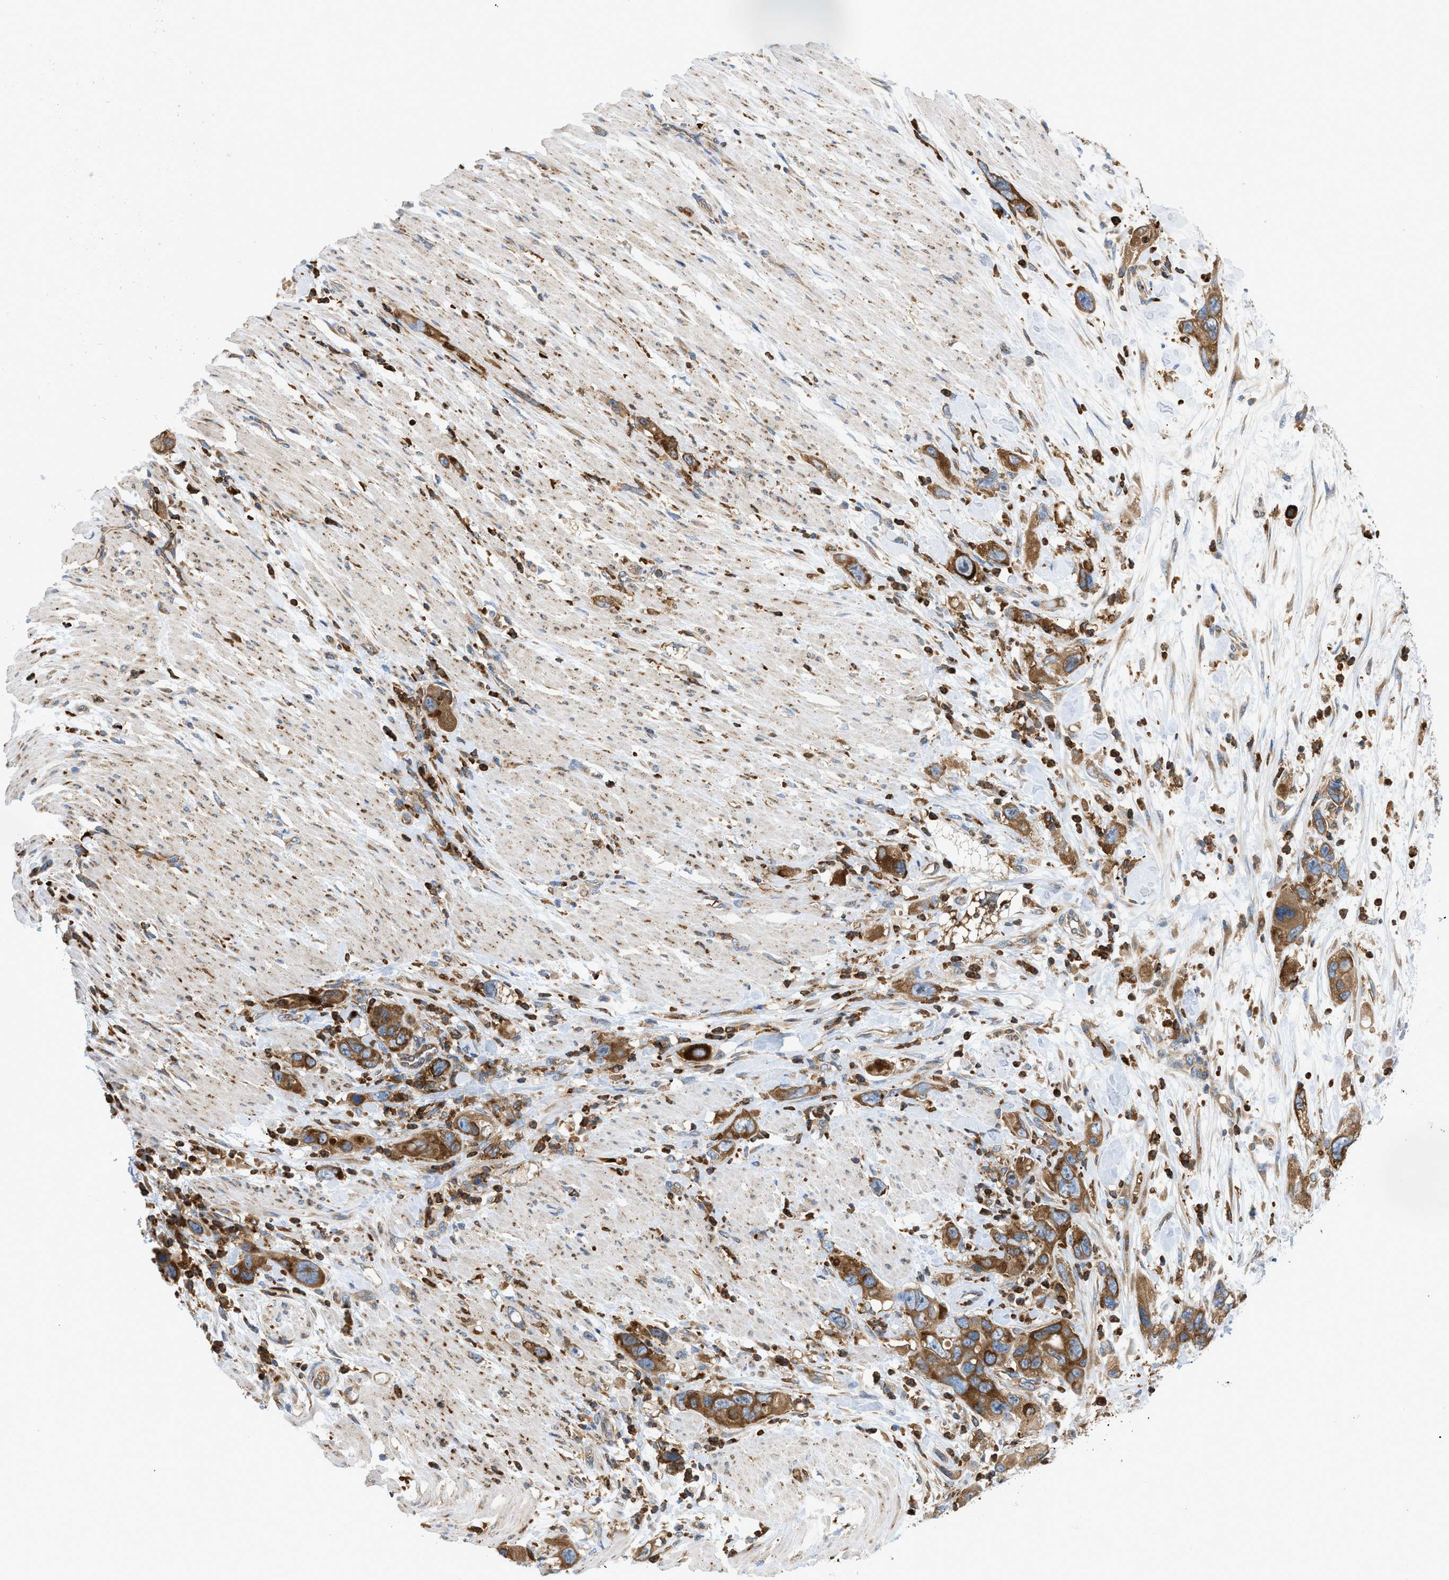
{"staining": {"intensity": "strong", "quantity": ">75%", "location": "cytoplasmic/membranous"}, "tissue": "pancreatic cancer", "cell_type": "Tumor cells", "image_type": "cancer", "snomed": [{"axis": "morphology", "description": "Normal tissue, NOS"}, {"axis": "morphology", "description": "Adenocarcinoma, NOS"}, {"axis": "topography", "description": "Pancreas"}], "caption": "A brown stain shows strong cytoplasmic/membranous expression of a protein in pancreatic cancer tumor cells.", "gene": "GPAT4", "patient": {"sex": "female", "age": 71}}